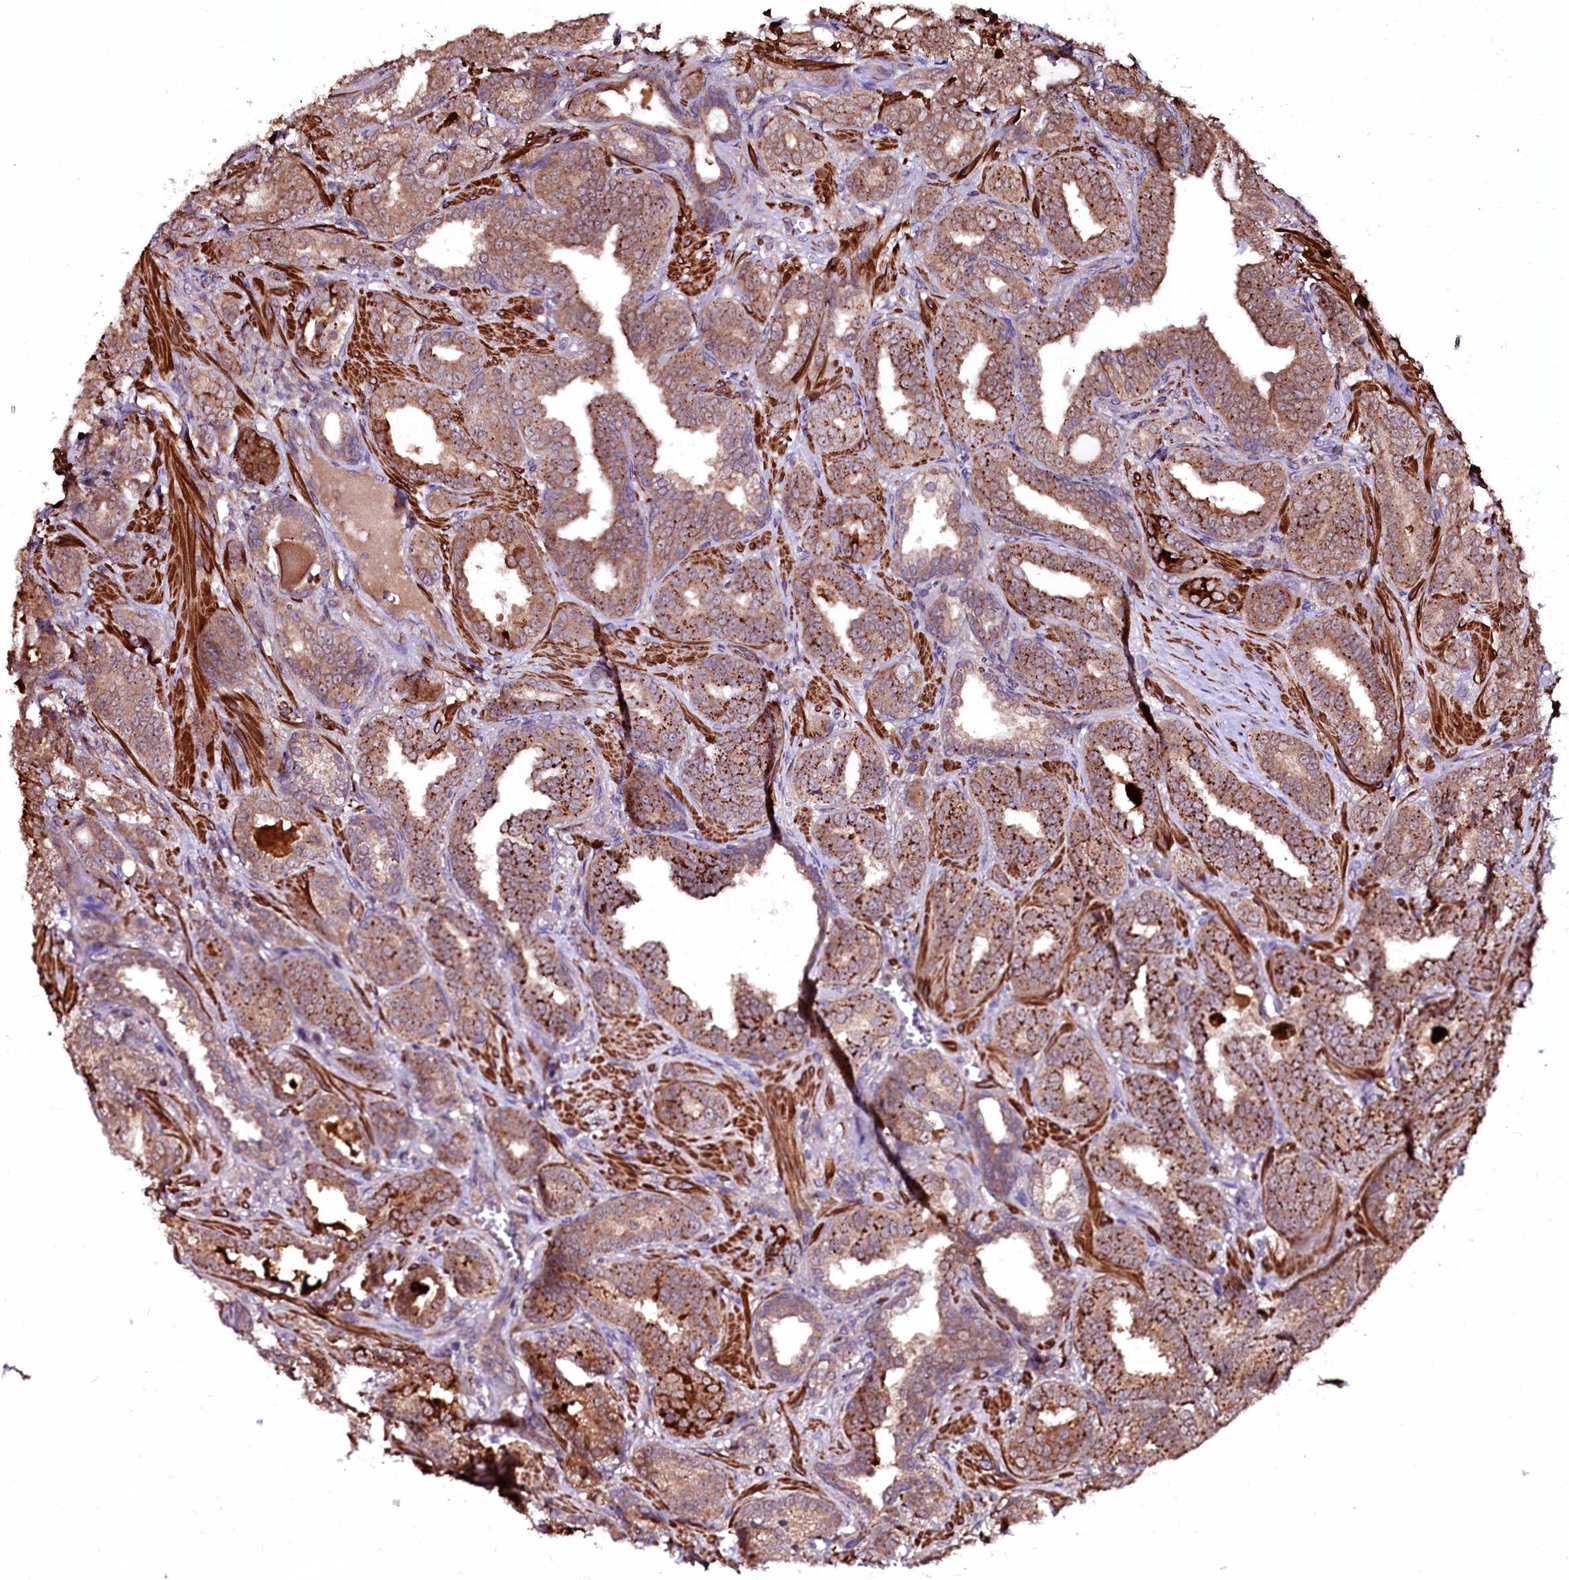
{"staining": {"intensity": "moderate", "quantity": ">75%", "location": "cytoplasmic/membranous"}, "tissue": "prostate cancer", "cell_type": "Tumor cells", "image_type": "cancer", "snomed": [{"axis": "morphology", "description": "Adenocarcinoma, High grade"}, {"axis": "topography", "description": "Prostate and seminal vesicle, NOS"}], "caption": "The micrograph displays a brown stain indicating the presence of a protein in the cytoplasmic/membranous of tumor cells in prostate cancer (adenocarcinoma (high-grade)). (DAB IHC, brown staining for protein, blue staining for nuclei).", "gene": "N4BP1", "patient": {"sex": "male", "age": 67}}